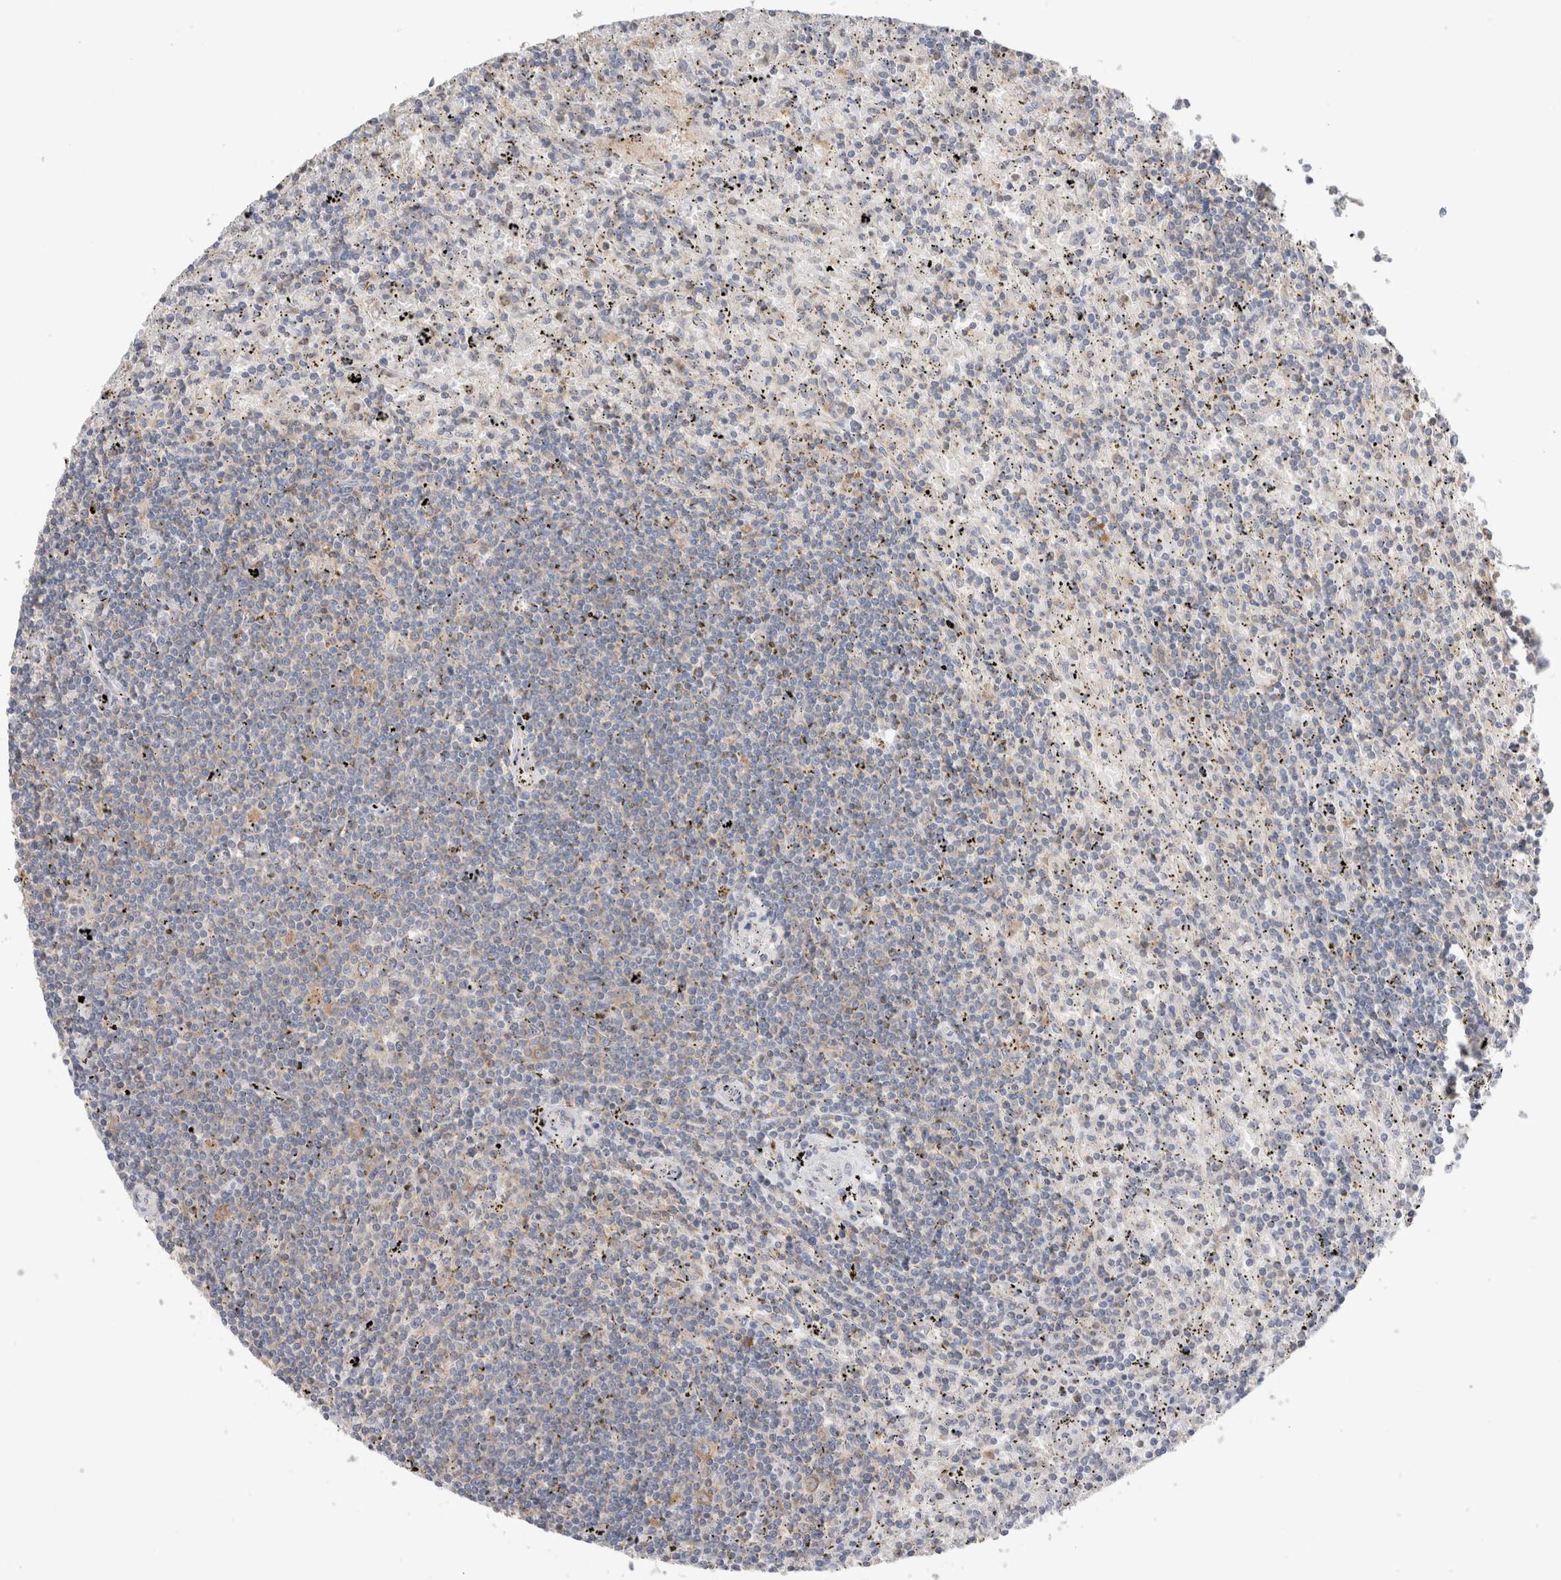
{"staining": {"intensity": "negative", "quantity": "none", "location": "none"}, "tissue": "lymphoma", "cell_type": "Tumor cells", "image_type": "cancer", "snomed": [{"axis": "morphology", "description": "Malignant lymphoma, non-Hodgkin's type, Low grade"}, {"axis": "topography", "description": "Spleen"}], "caption": "DAB (3,3'-diaminobenzidine) immunohistochemical staining of lymphoma demonstrates no significant staining in tumor cells. (DAB immunohistochemistry with hematoxylin counter stain).", "gene": "ZNF23", "patient": {"sex": "male", "age": 76}}